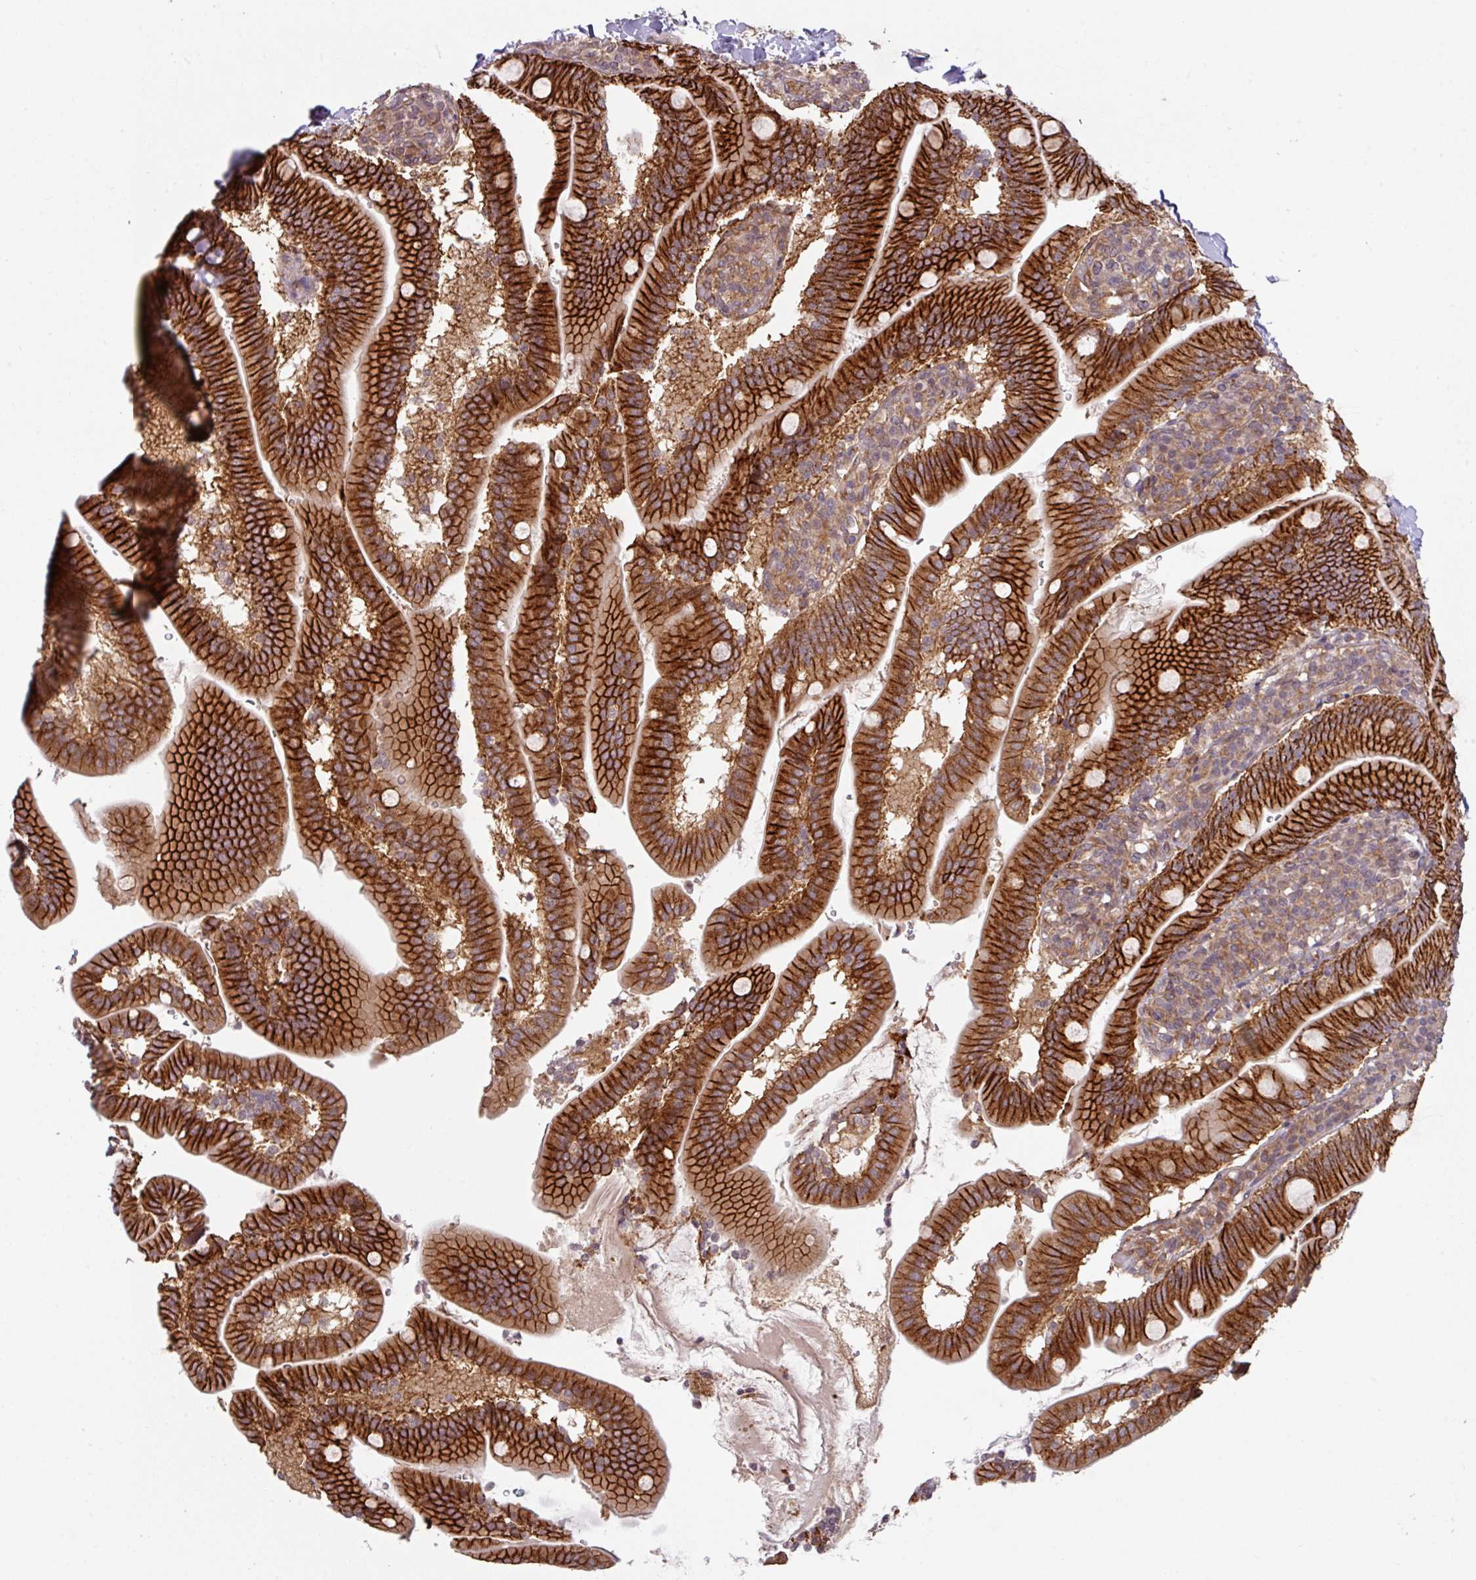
{"staining": {"intensity": "strong", "quantity": ">75%", "location": "cytoplasmic/membranous"}, "tissue": "duodenum", "cell_type": "Glandular cells", "image_type": "normal", "snomed": [{"axis": "morphology", "description": "Normal tissue, NOS"}, {"axis": "topography", "description": "Duodenum"}], "caption": "DAB (3,3'-diaminobenzidine) immunohistochemical staining of benign human duodenum shows strong cytoplasmic/membranous protein staining in approximately >75% of glandular cells. (DAB IHC, brown staining for protein, blue staining for nuclei).", "gene": "CYFIP2", "patient": {"sex": "female", "age": 67}}